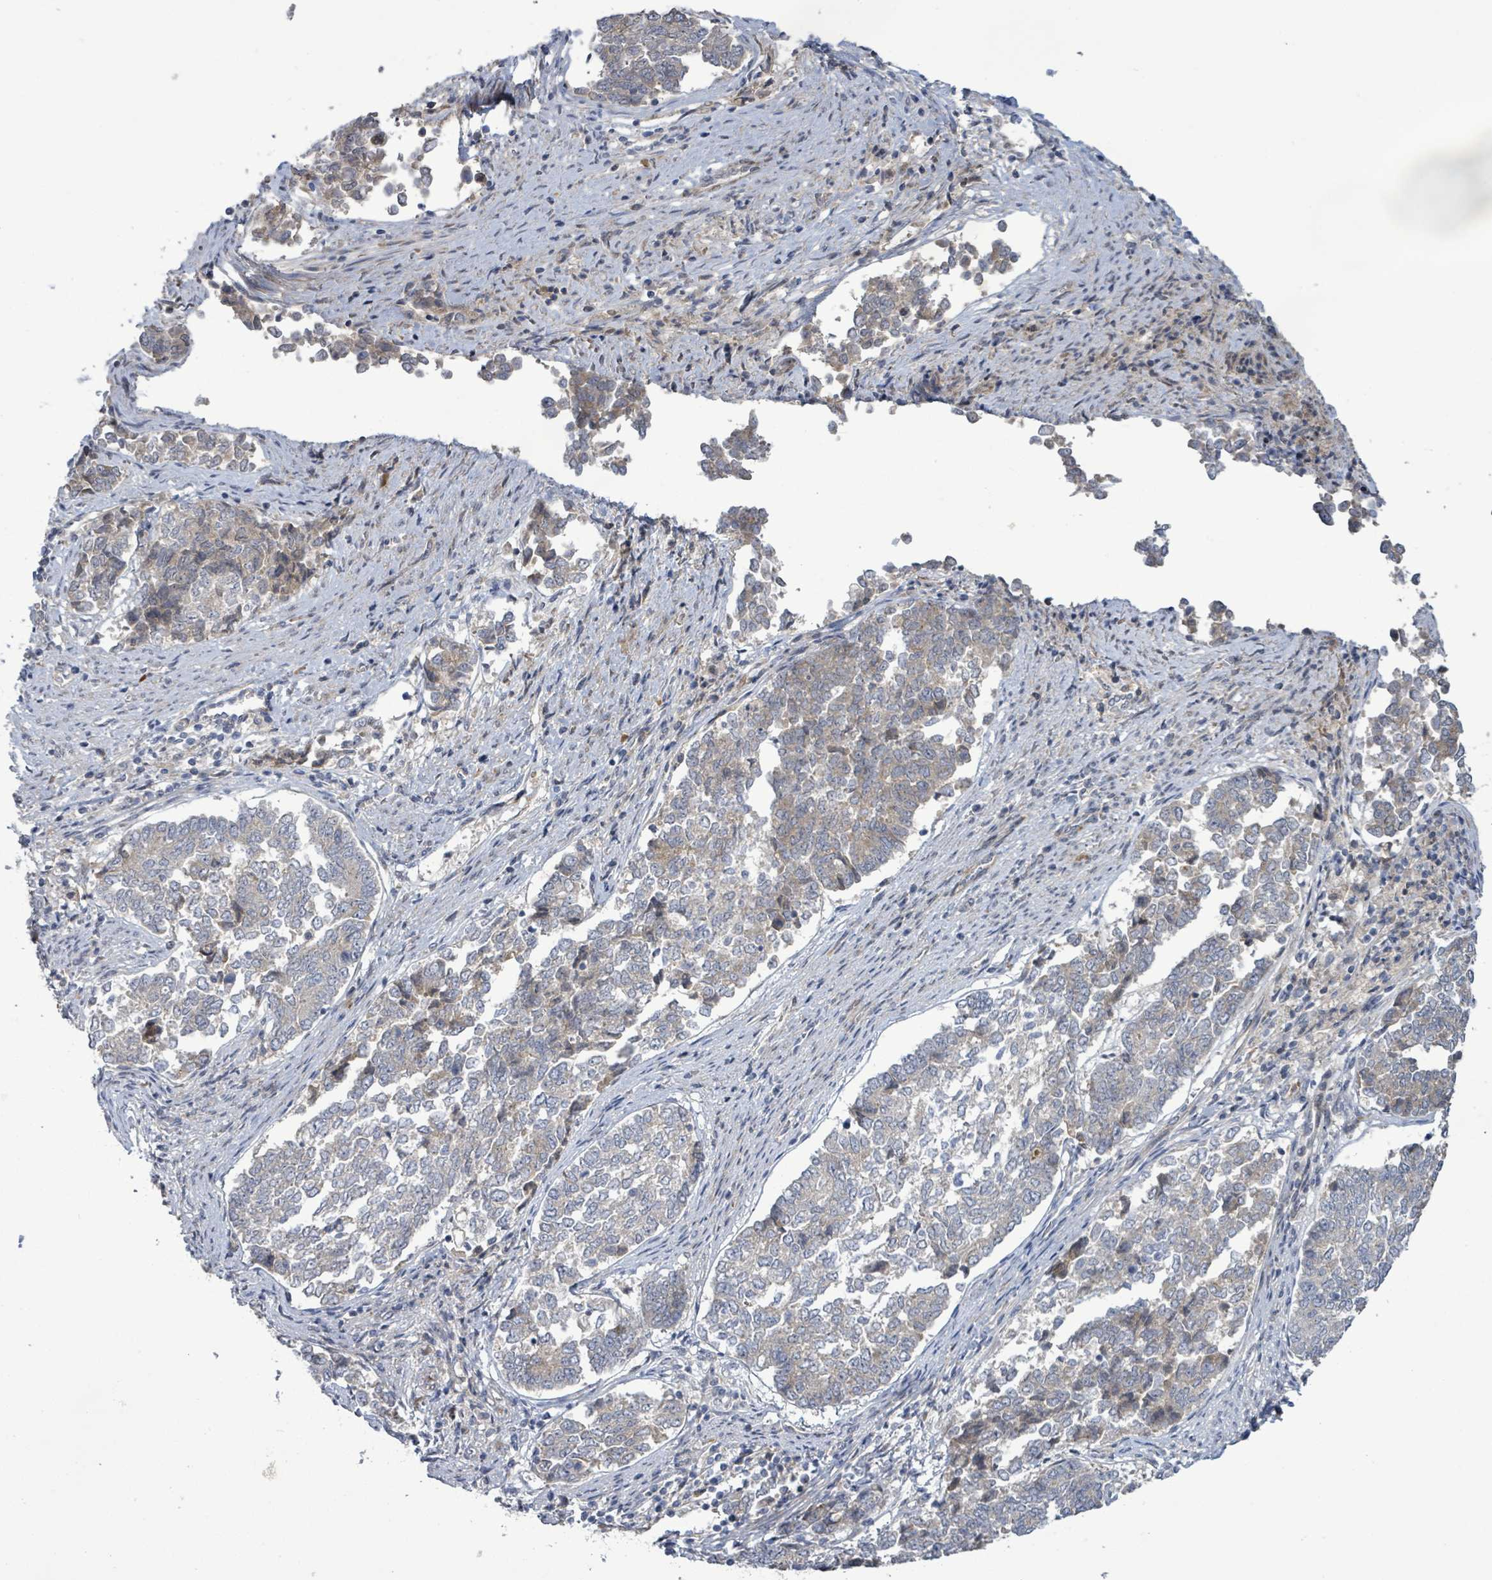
{"staining": {"intensity": "weak", "quantity": "<25%", "location": "cytoplasmic/membranous"}, "tissue": "endometrial cancer", "cell_type": "Tumor cells", "image_type": "cancer", "snomed": [{"axis": "morphology", "description": "Adenocarcinoma, NOS"}, {"axis": "topography", "description": "Endometrium"}], "caption": "High power microscopy photomicrograph of an immunohistochemistry (IHC) image of endometrial adenocarcinoma, revealing no significant expression in tumor cells. Nuclei are stained in blue.", "gene": "SLIT3", "patient": {"sex": "female", "age": 80}}